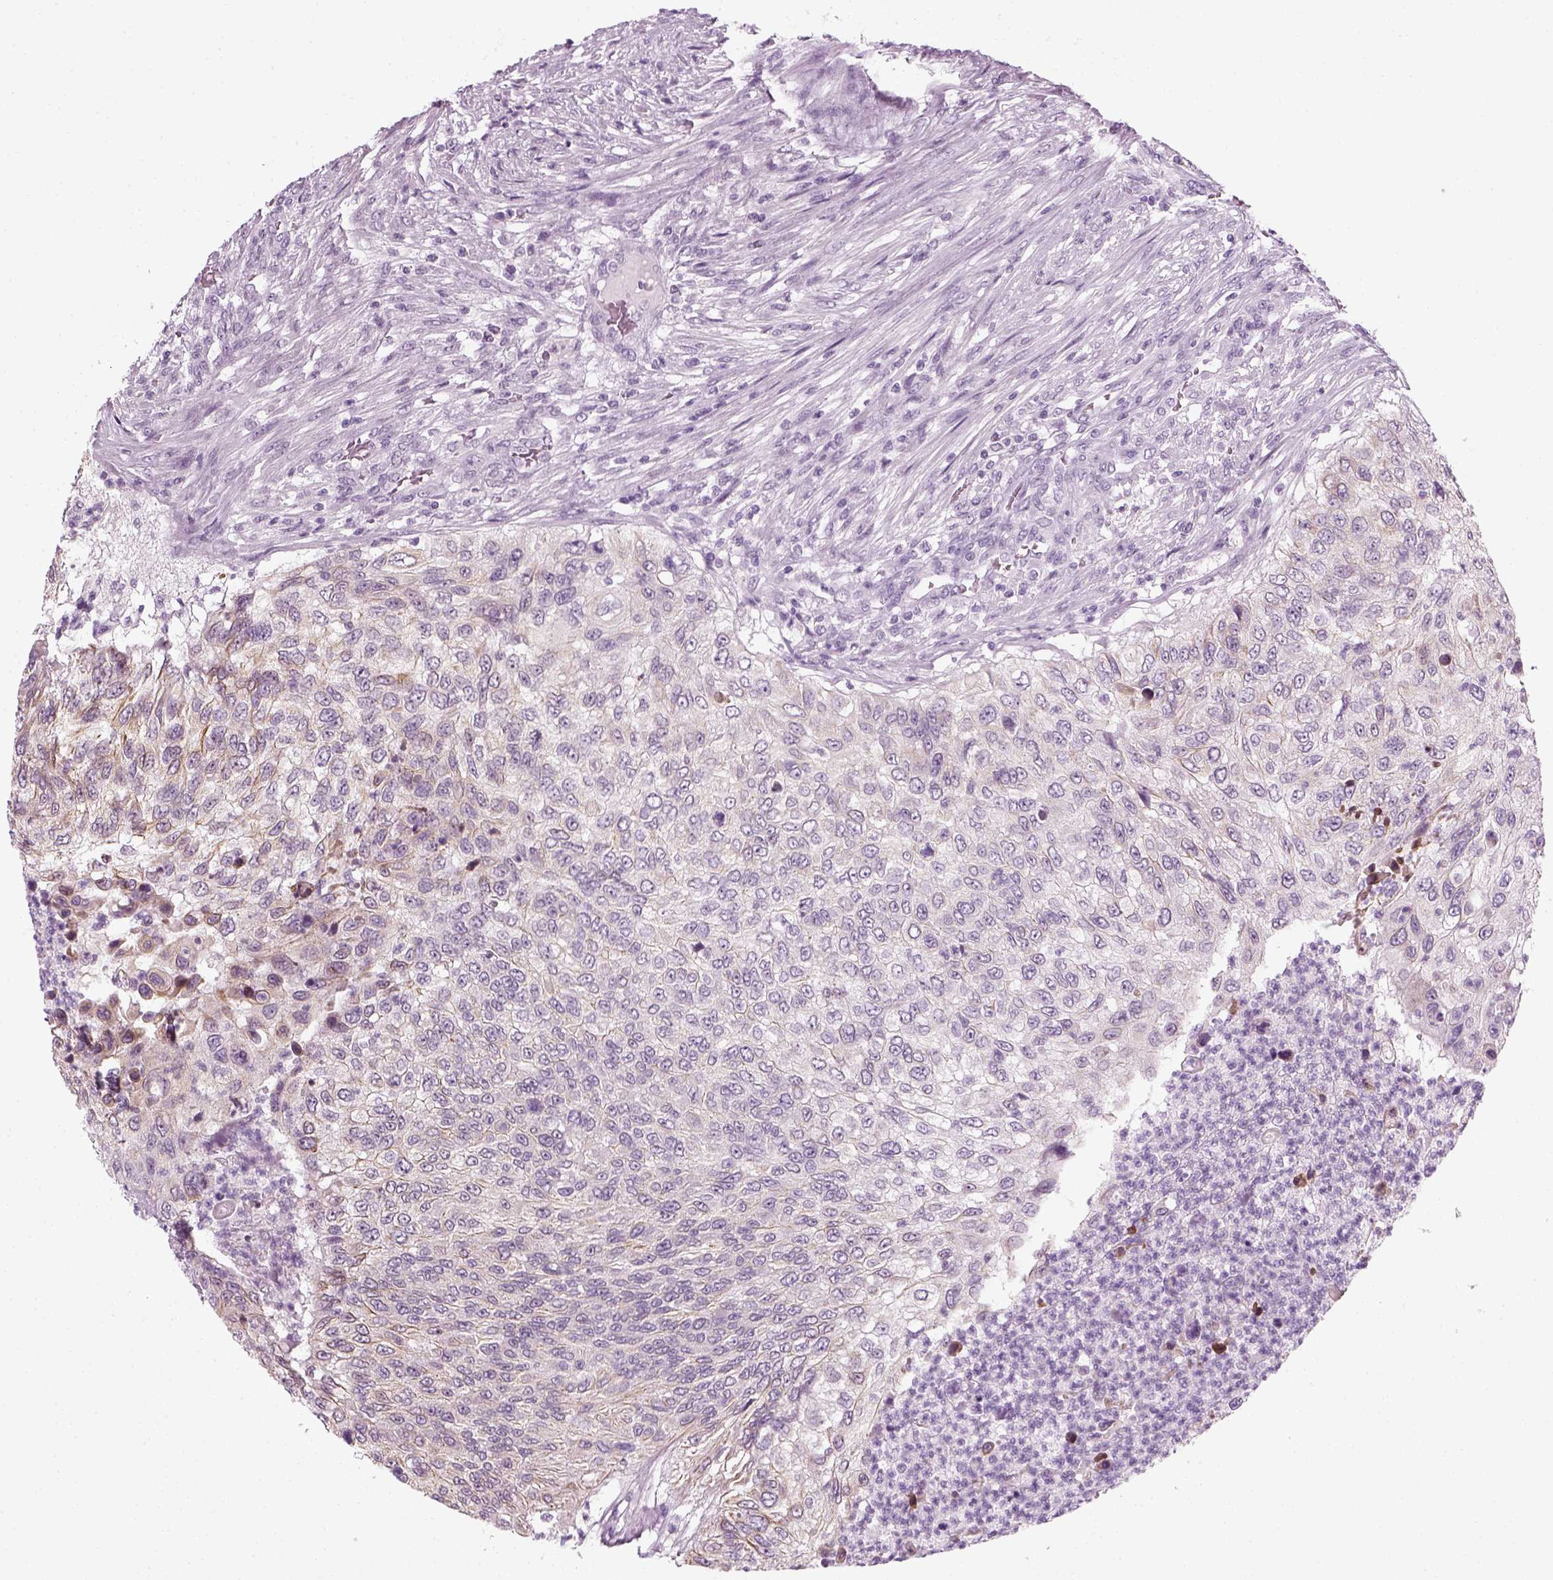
{"staining": {"intensity": "negative", "quantity": "none", "location": "none"}, "tissue": "urothelial cancer", "cell_type": "Tumor cells", "image_type": "cancer", "snomed": [{"axis": "morphology", "description": "Urothelial carcinoma, High grade"}, {"axis": "topography", "description": "Urinary bladder"}], "caption": "This is a histopathology image of IHC staining of high-grade urothelial carcinoma, which shows no expression in tumor cells.", "gene": "KRT75", "patient": {"sex": "female", "age": 60}}